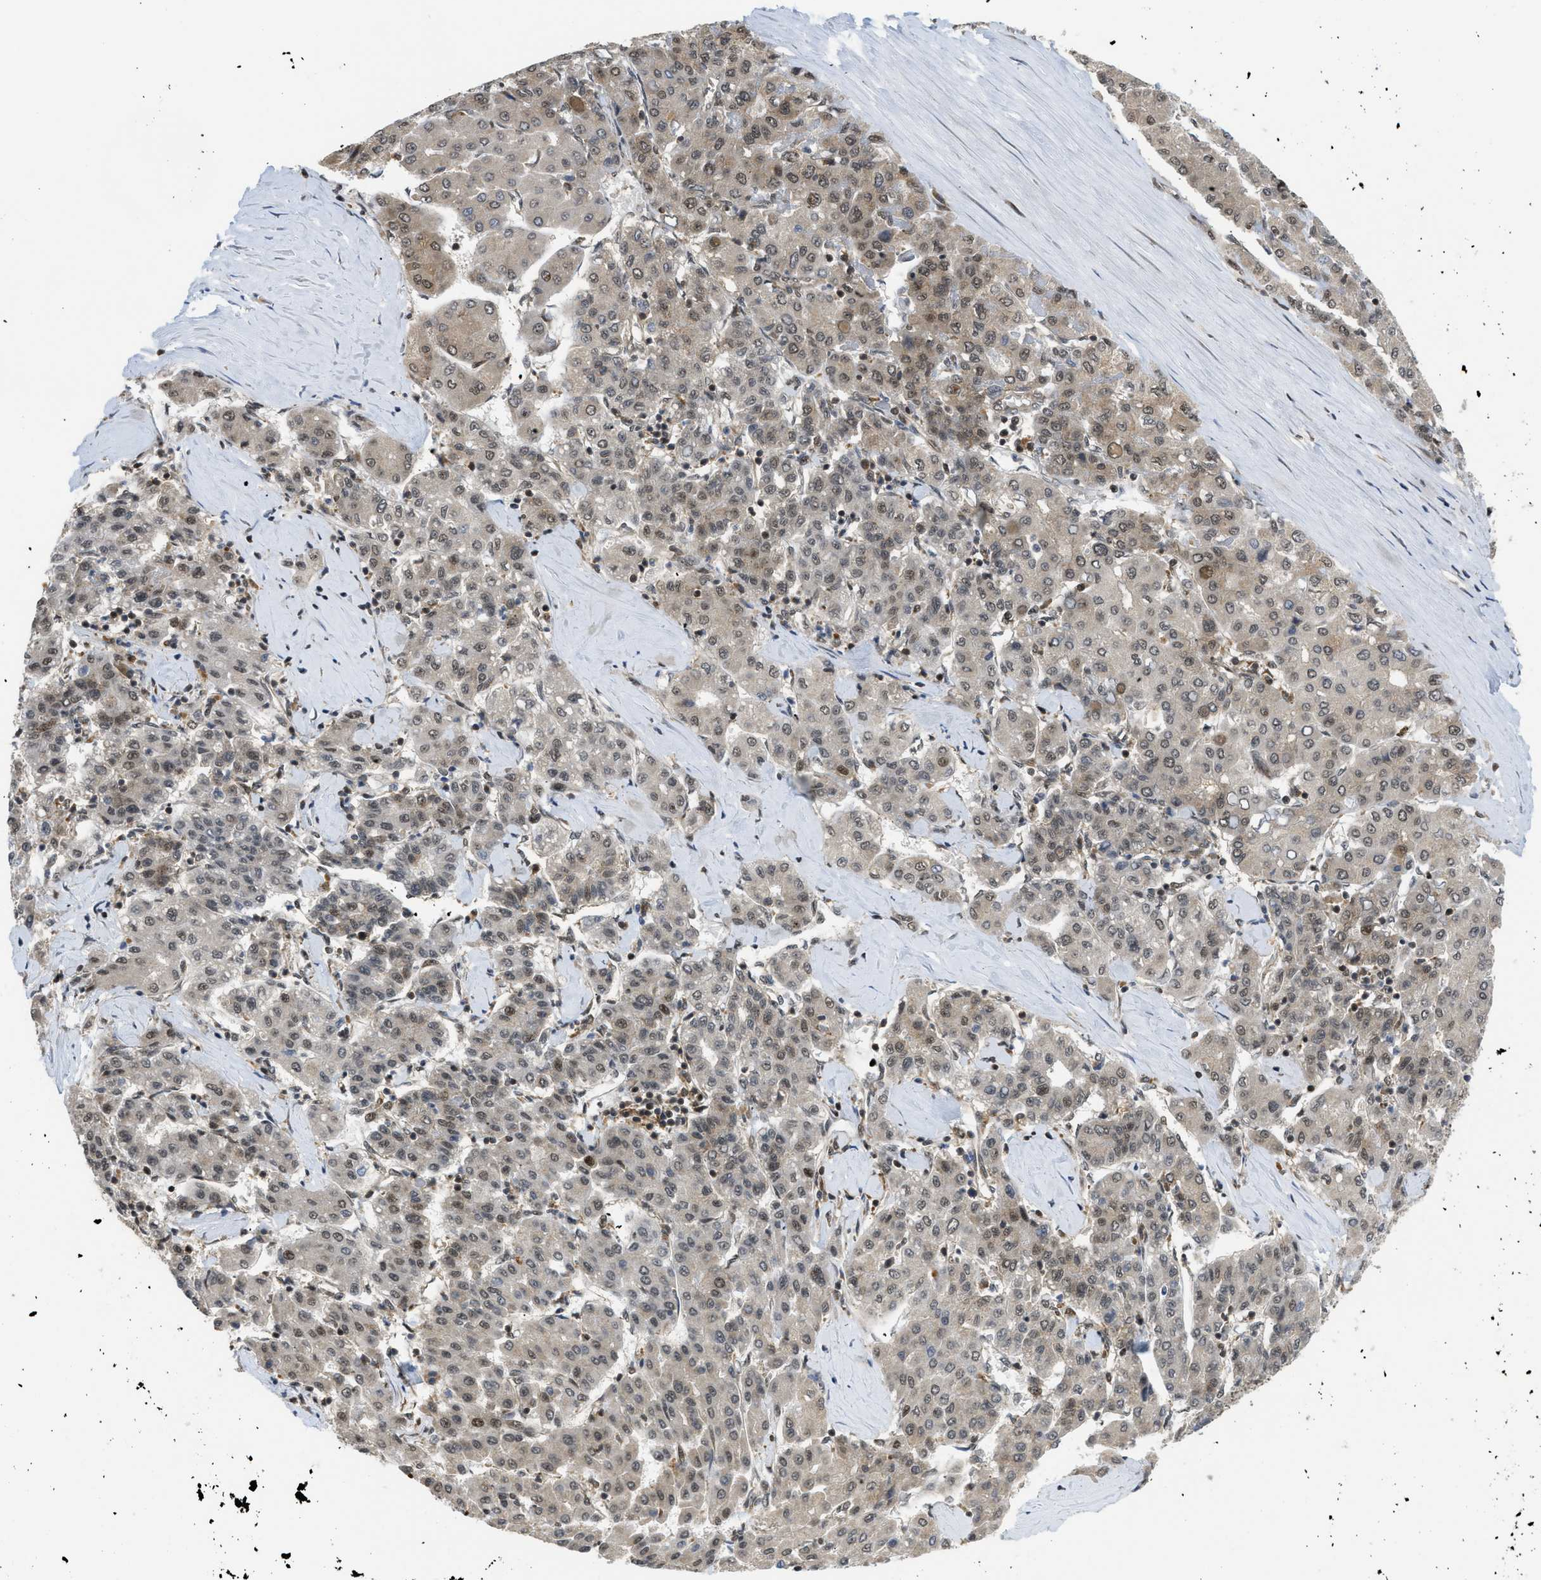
{"staining": {"intensity": "weak", "quantity": "25%-75%", "location": "nuclear"}, "tissue": "liver cancer", "cell_type": "Tumor cells", "image_type": "cancer", "snomed": [{"axis": "morphology", "description": "Carcinoma, Hepatocellular, NOS"}, {"axis": "topography", "description": "Liver"}], "caption": "Immunohistochemical staining of human liver cancer (hepatocellular carcinoma) exhibits low levels of weak nuclear staining in approximately 25%-75% of tumor cells.", "gene": "TACC1", "patient": {"sex": "male", "age": 65}}